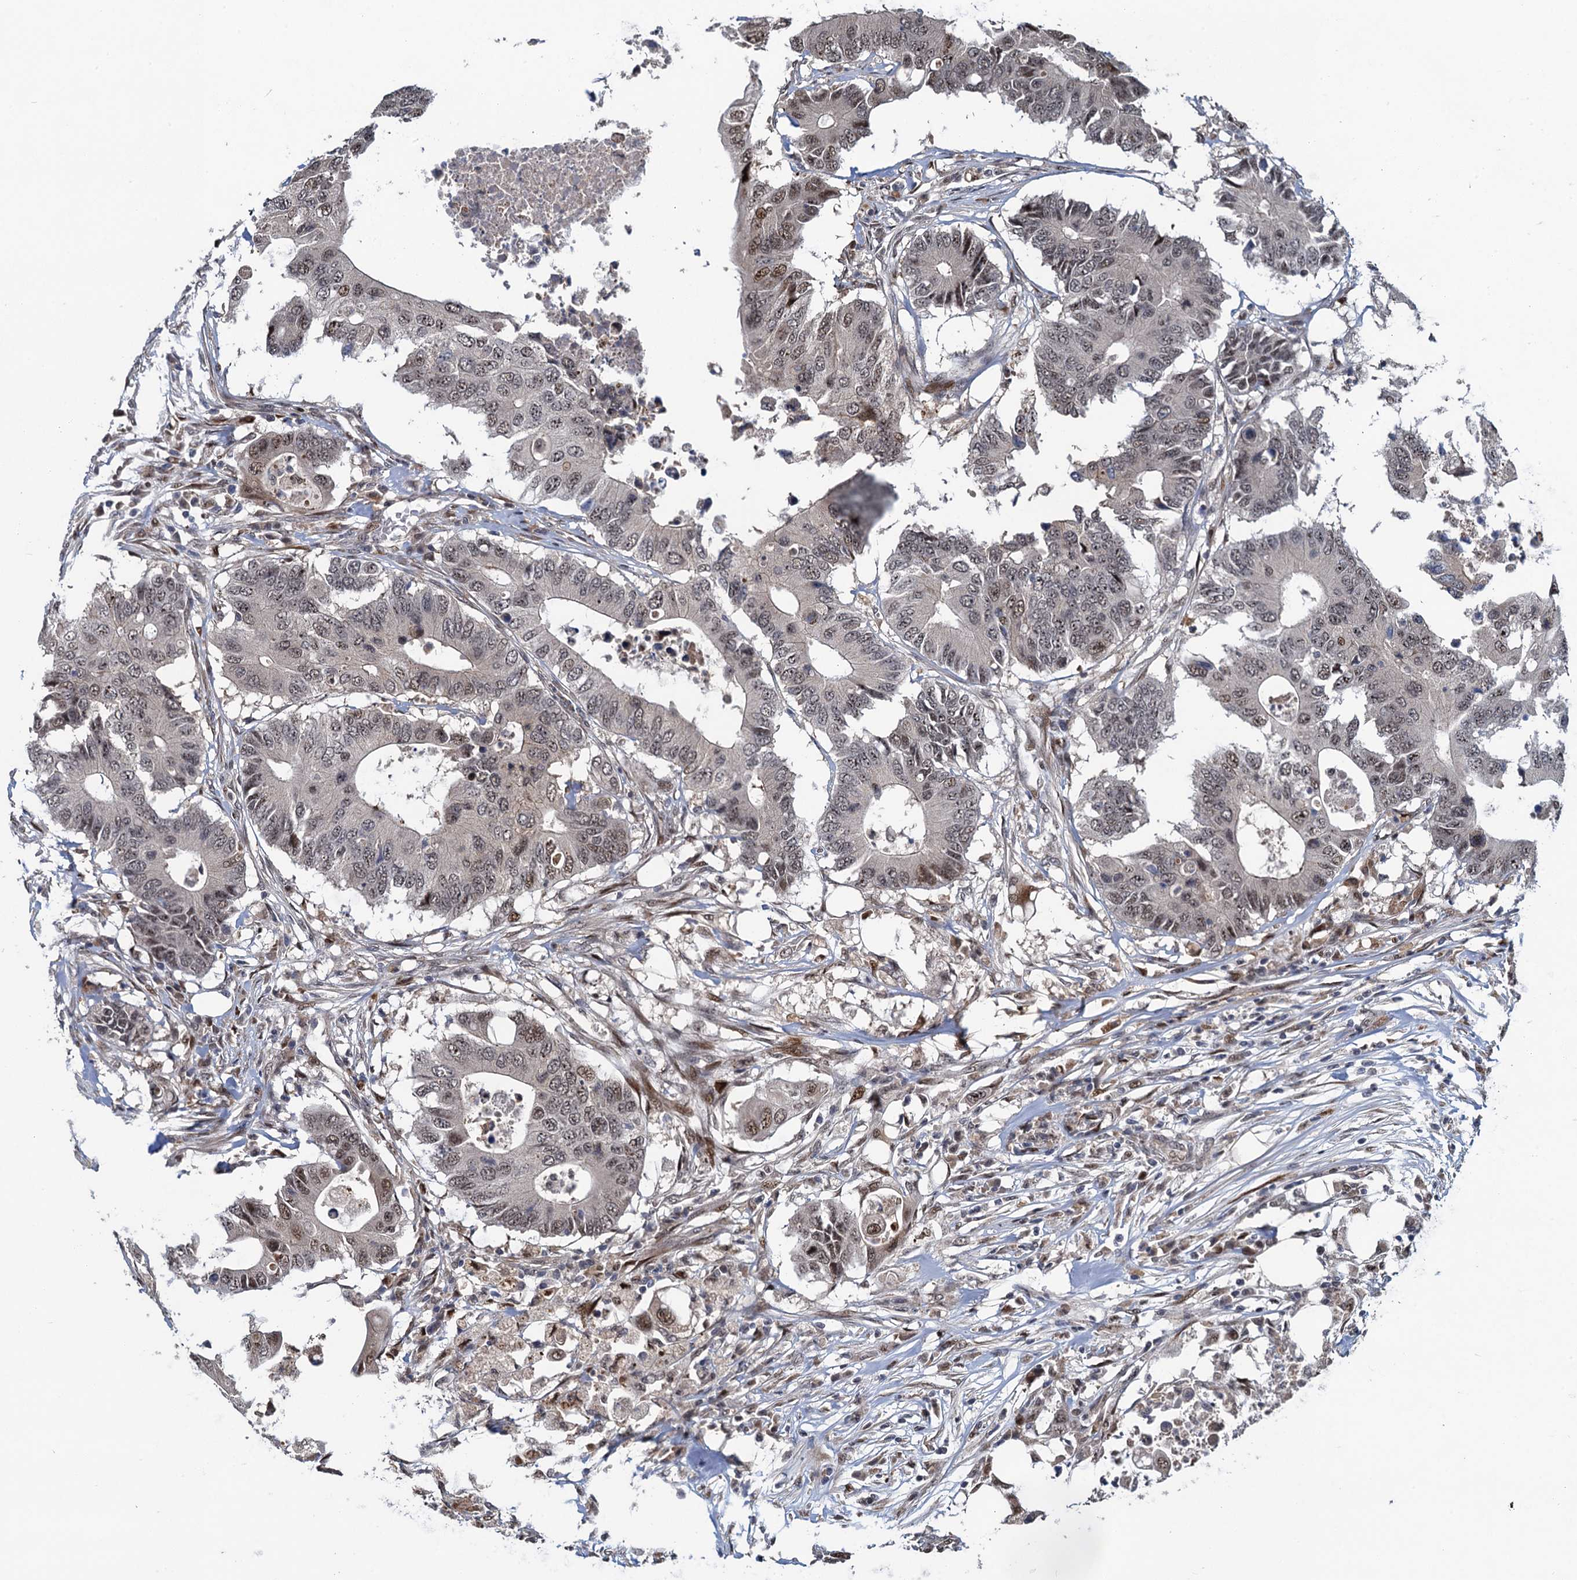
{"staining": {"intensity": "moderate", "quantity": "<25%", "location": "nuclear"}, "tissue": "colorectal cancer", "cell_type": "Tumor cells", "image_type": "cancer", "snomed": [{"axis": "morphology", "description": "Adenocarcinoma, NOS"}, {"axis": "topography", "description": "Colon"}], "caption": "Approximately <25% of tumor cells in human colorectal adenocarcinoma demonstrate moderate nuclear protein positivity as visualized by brown immunohistochemical staining.", "gene": "ATOSA", "patient": {"sex": "male", "age": 71}}